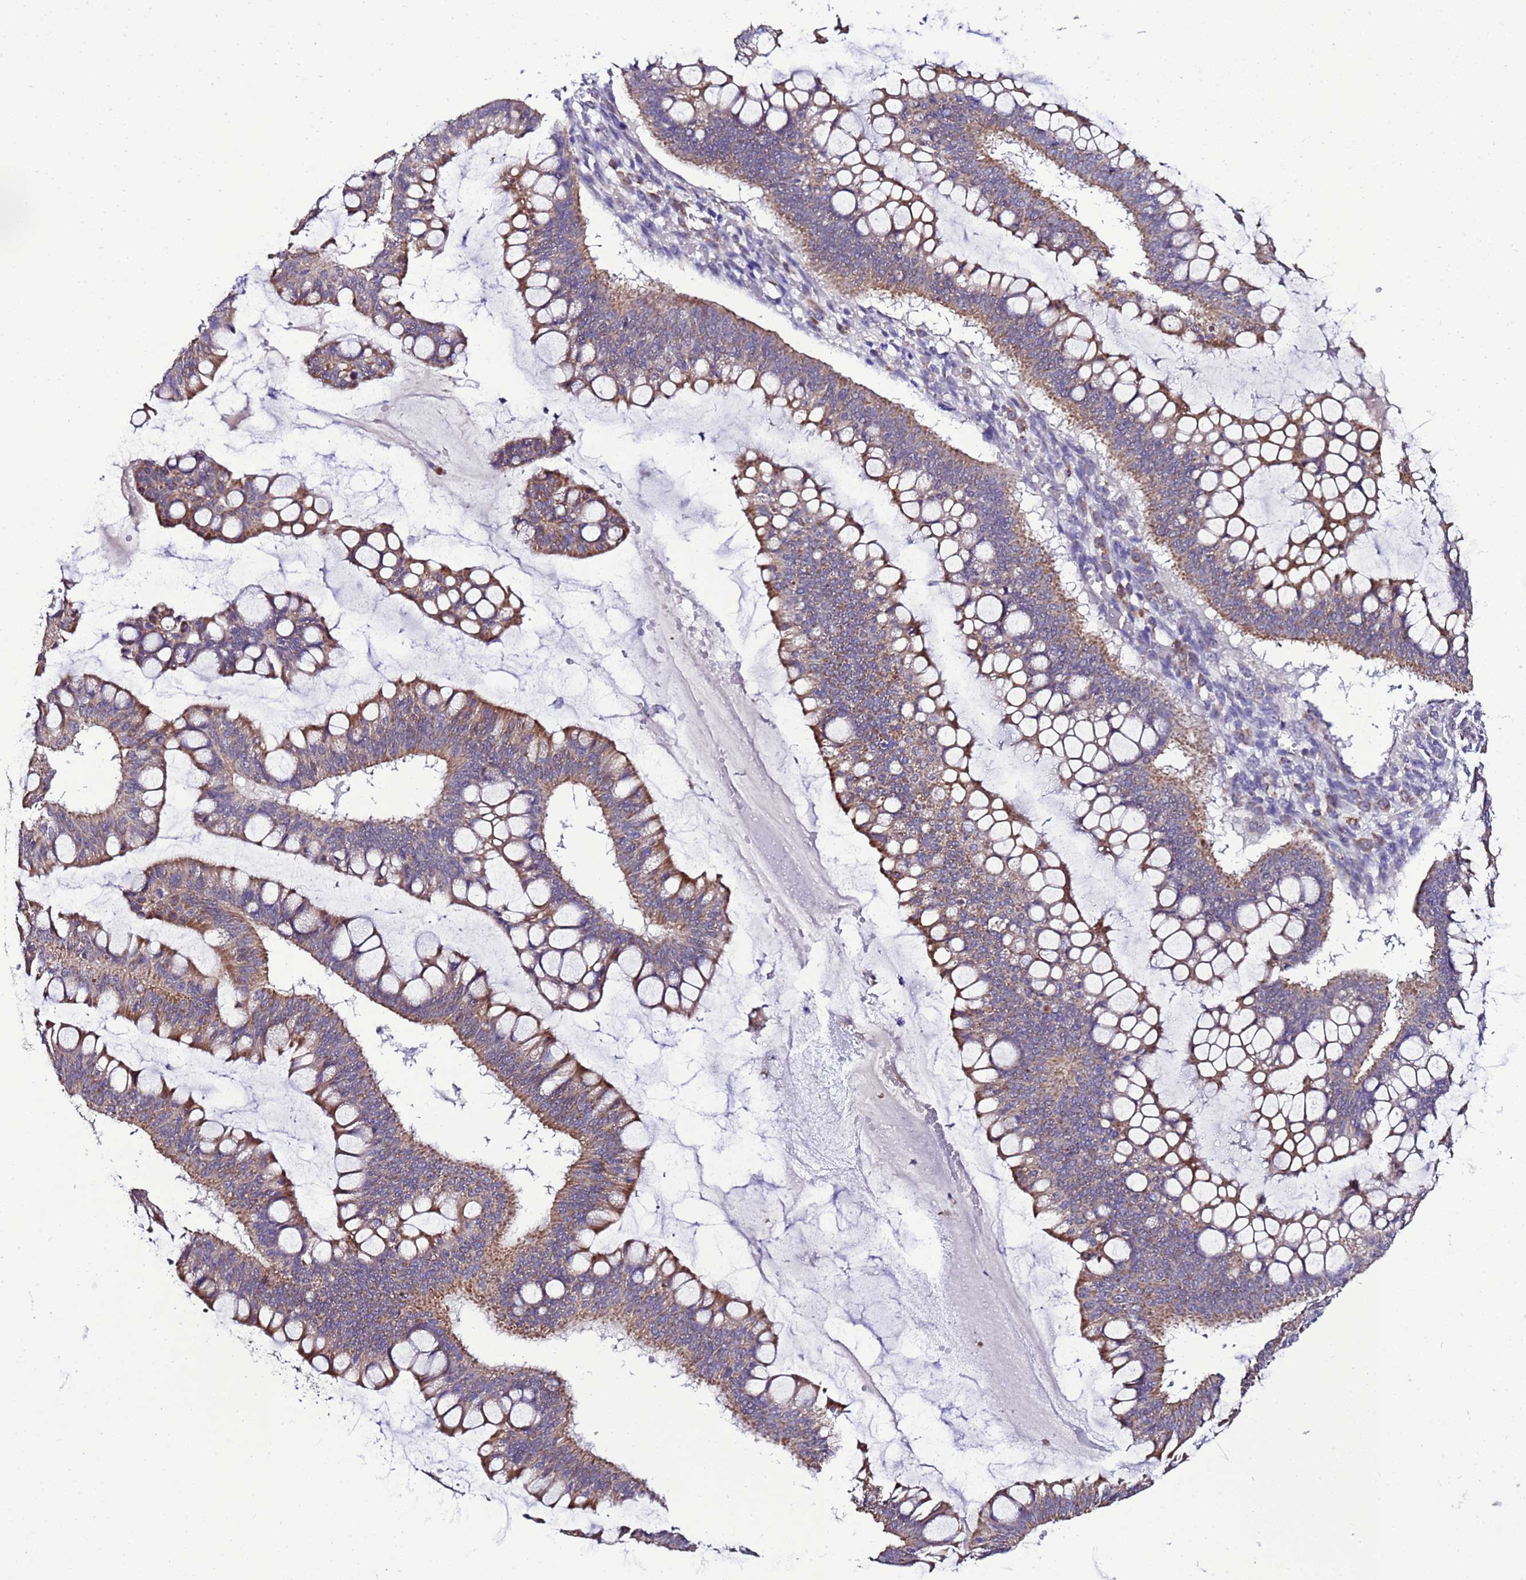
{"staining": {"intensity": "moderate", "quantity": ">75%", "location": "cytoplasmic/membranous"}, "tissue": "ovarian cancer", "cell_type": "Tumor cells", "image_type": "cancer", "snomed": [{"axis": "morphology", "description": "Cystadenocarcinoma, mucinous, NOS"}, {"axis": "topography", "description": "Ovary"}], "caption": "Immunohistochemical staining of ovarian mucinous cystadenocarcinoma displays medium levels of moderate cytoplasmic/membranous protein staining in about >75% of tumor cells.", "gene": "DPH6", "patient": {"sex": "female", "age": 73}}